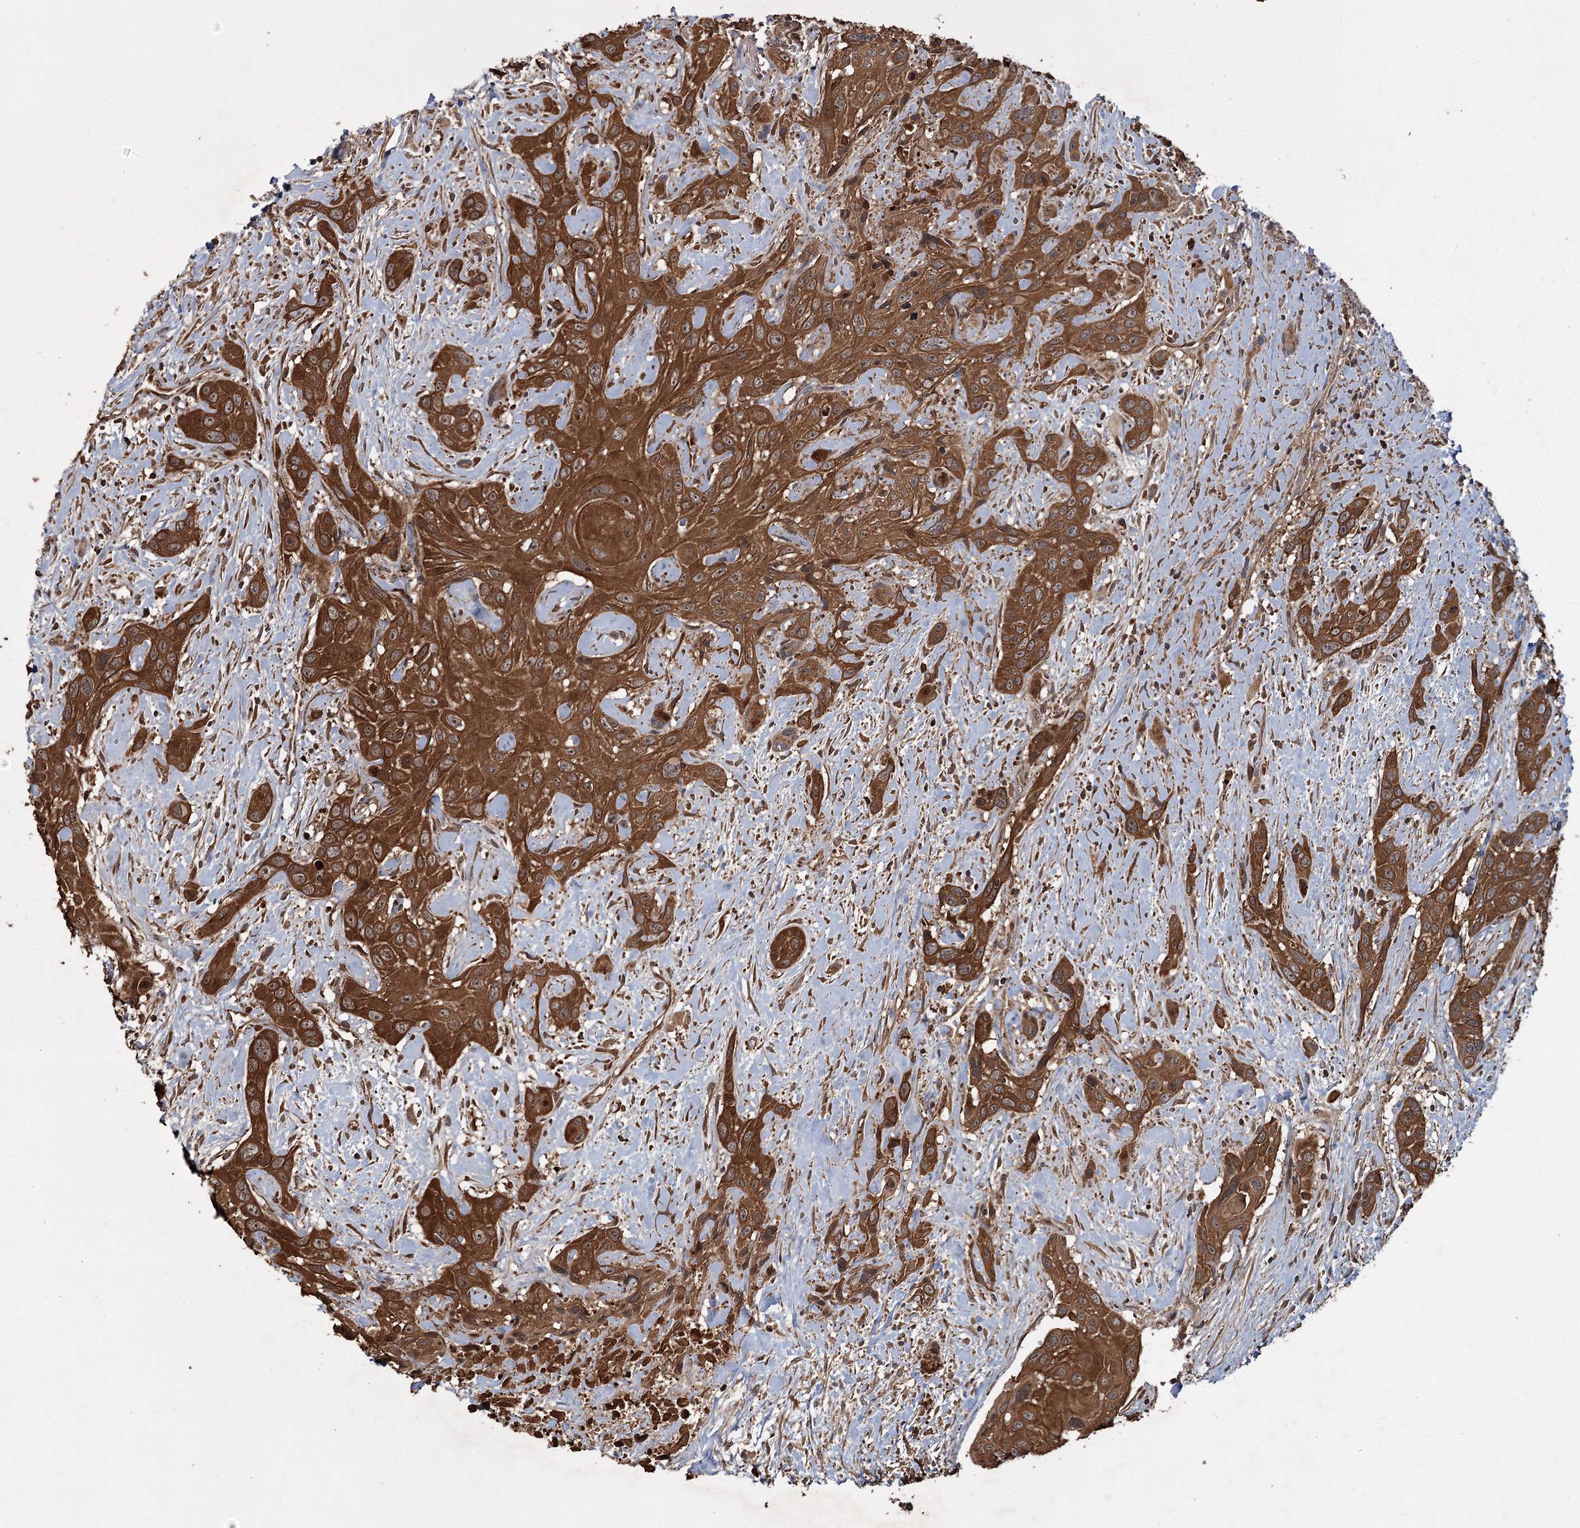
{"staining": {"intensity": "strong", "quantity": ">75%", "location": "cytoplasmic/membranous"}, "tissue": "head and neck cancer", "cell_type": "Tumor cells", "image_type": "cancer", "snomed": [{"axis": "morphology", "description": "Squamous cell carcinoma, NOS"}, {"axis": "topography", "description": "Head-Neck"}], "caption": "Human head and neck cancer (squamous cell carcinoma) stained for a protein (brown) reveals strong cytoplasmic/membranous positive expression in approximately >75% of tumor cells.", "gene": "RPAP3", "patient": {"sex": "male", "age": 81}}